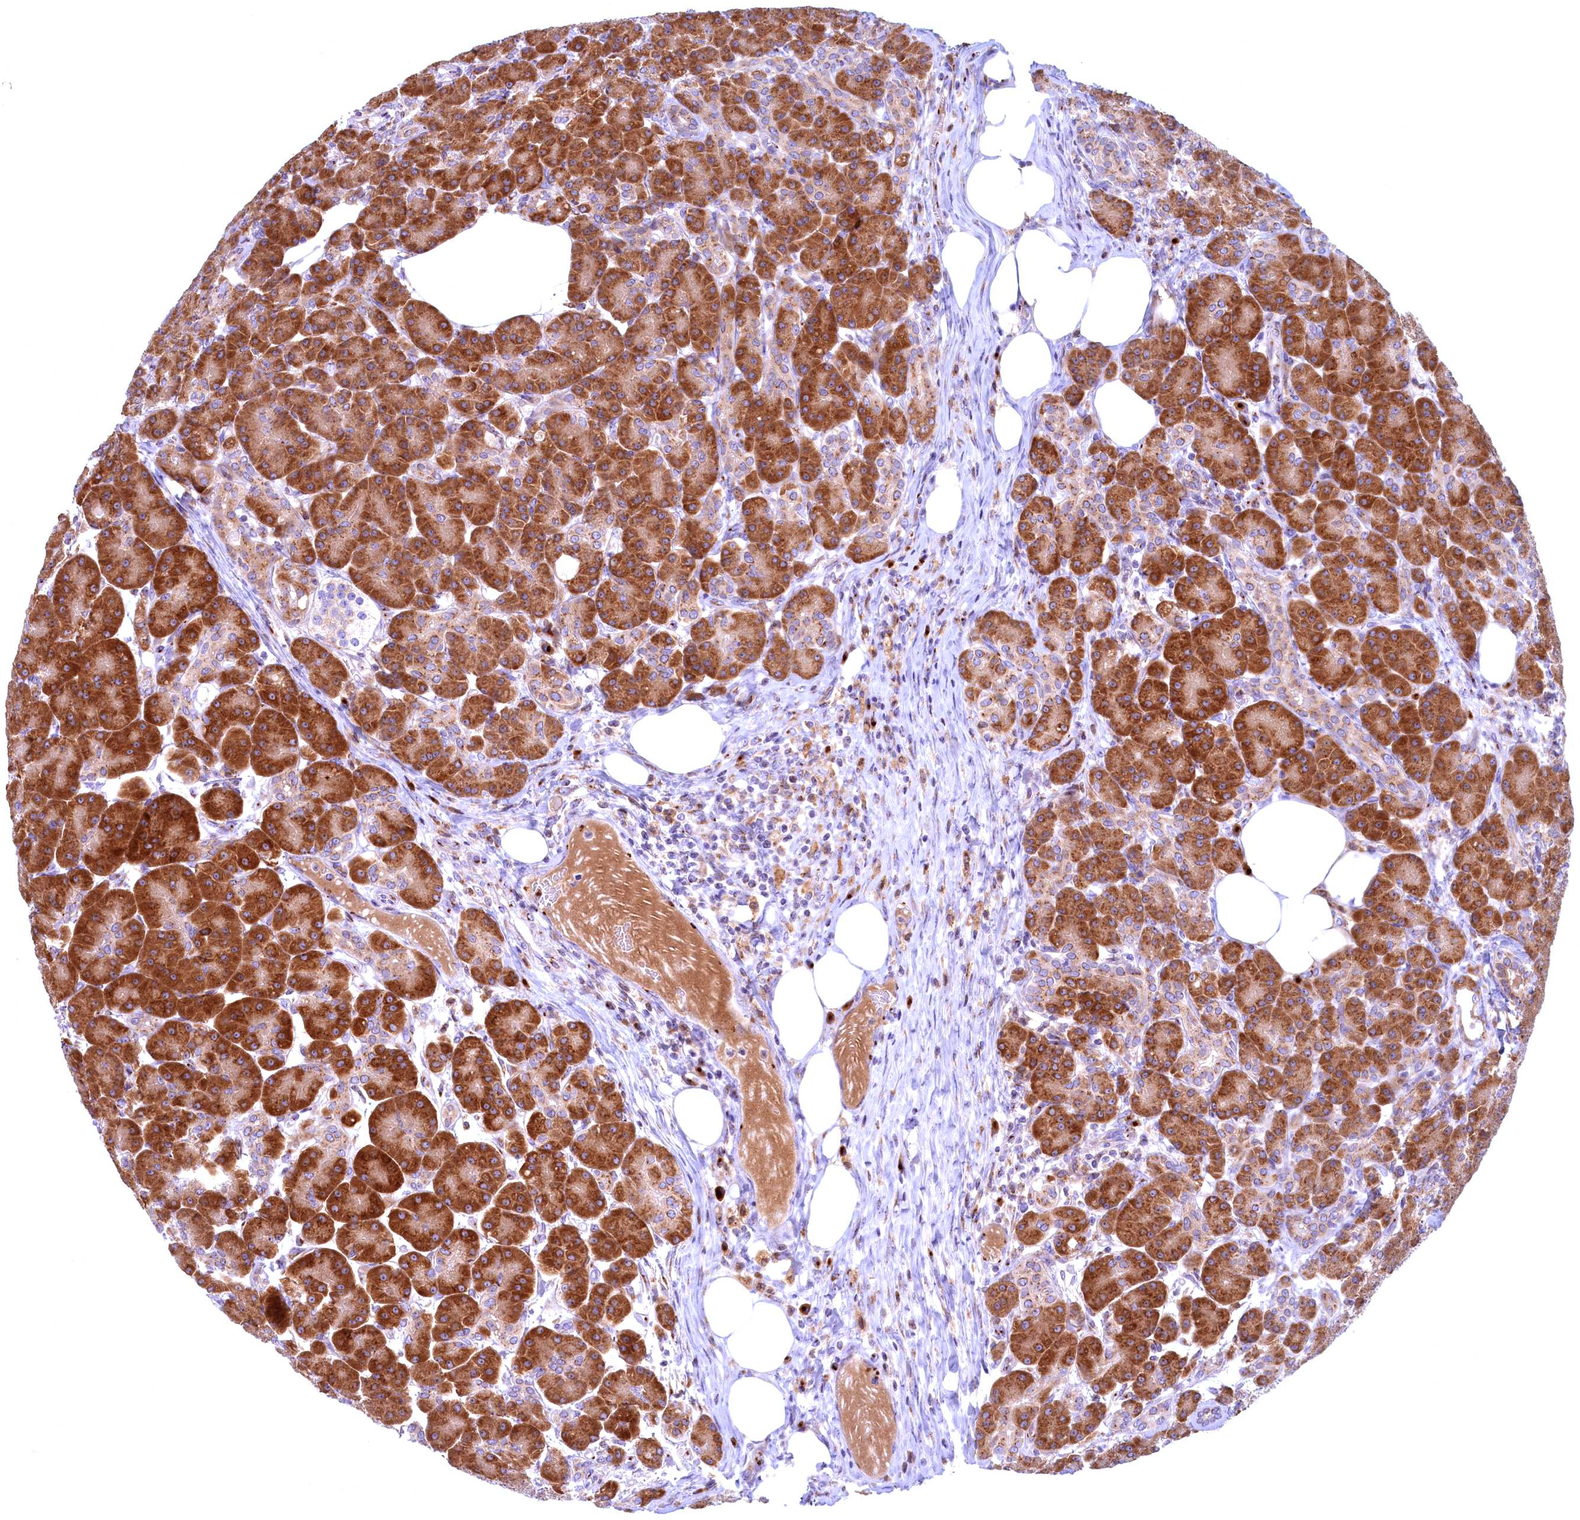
{"staining": {"intensity": "strong", "quantity": ">75%", "location": "cytoplasmic/membranous"}, "tissue": "pancreas", "cell_type": "Exocrine glandular cells", "image_type": "normal", "snomed": [{"axis": "morphology", "description": "Normal tissue, NOS"}, {"axis": "topography", "description": "Pancreas"}], "caption": "This photomicrograph reveals IHC staining of normal human pancreas, with high strong cytoplasmic/membranous staining in about >75% of exocrine glandular cells.", "gene": "BLVRB", "patient": {"sex": "male", "age": 63}}